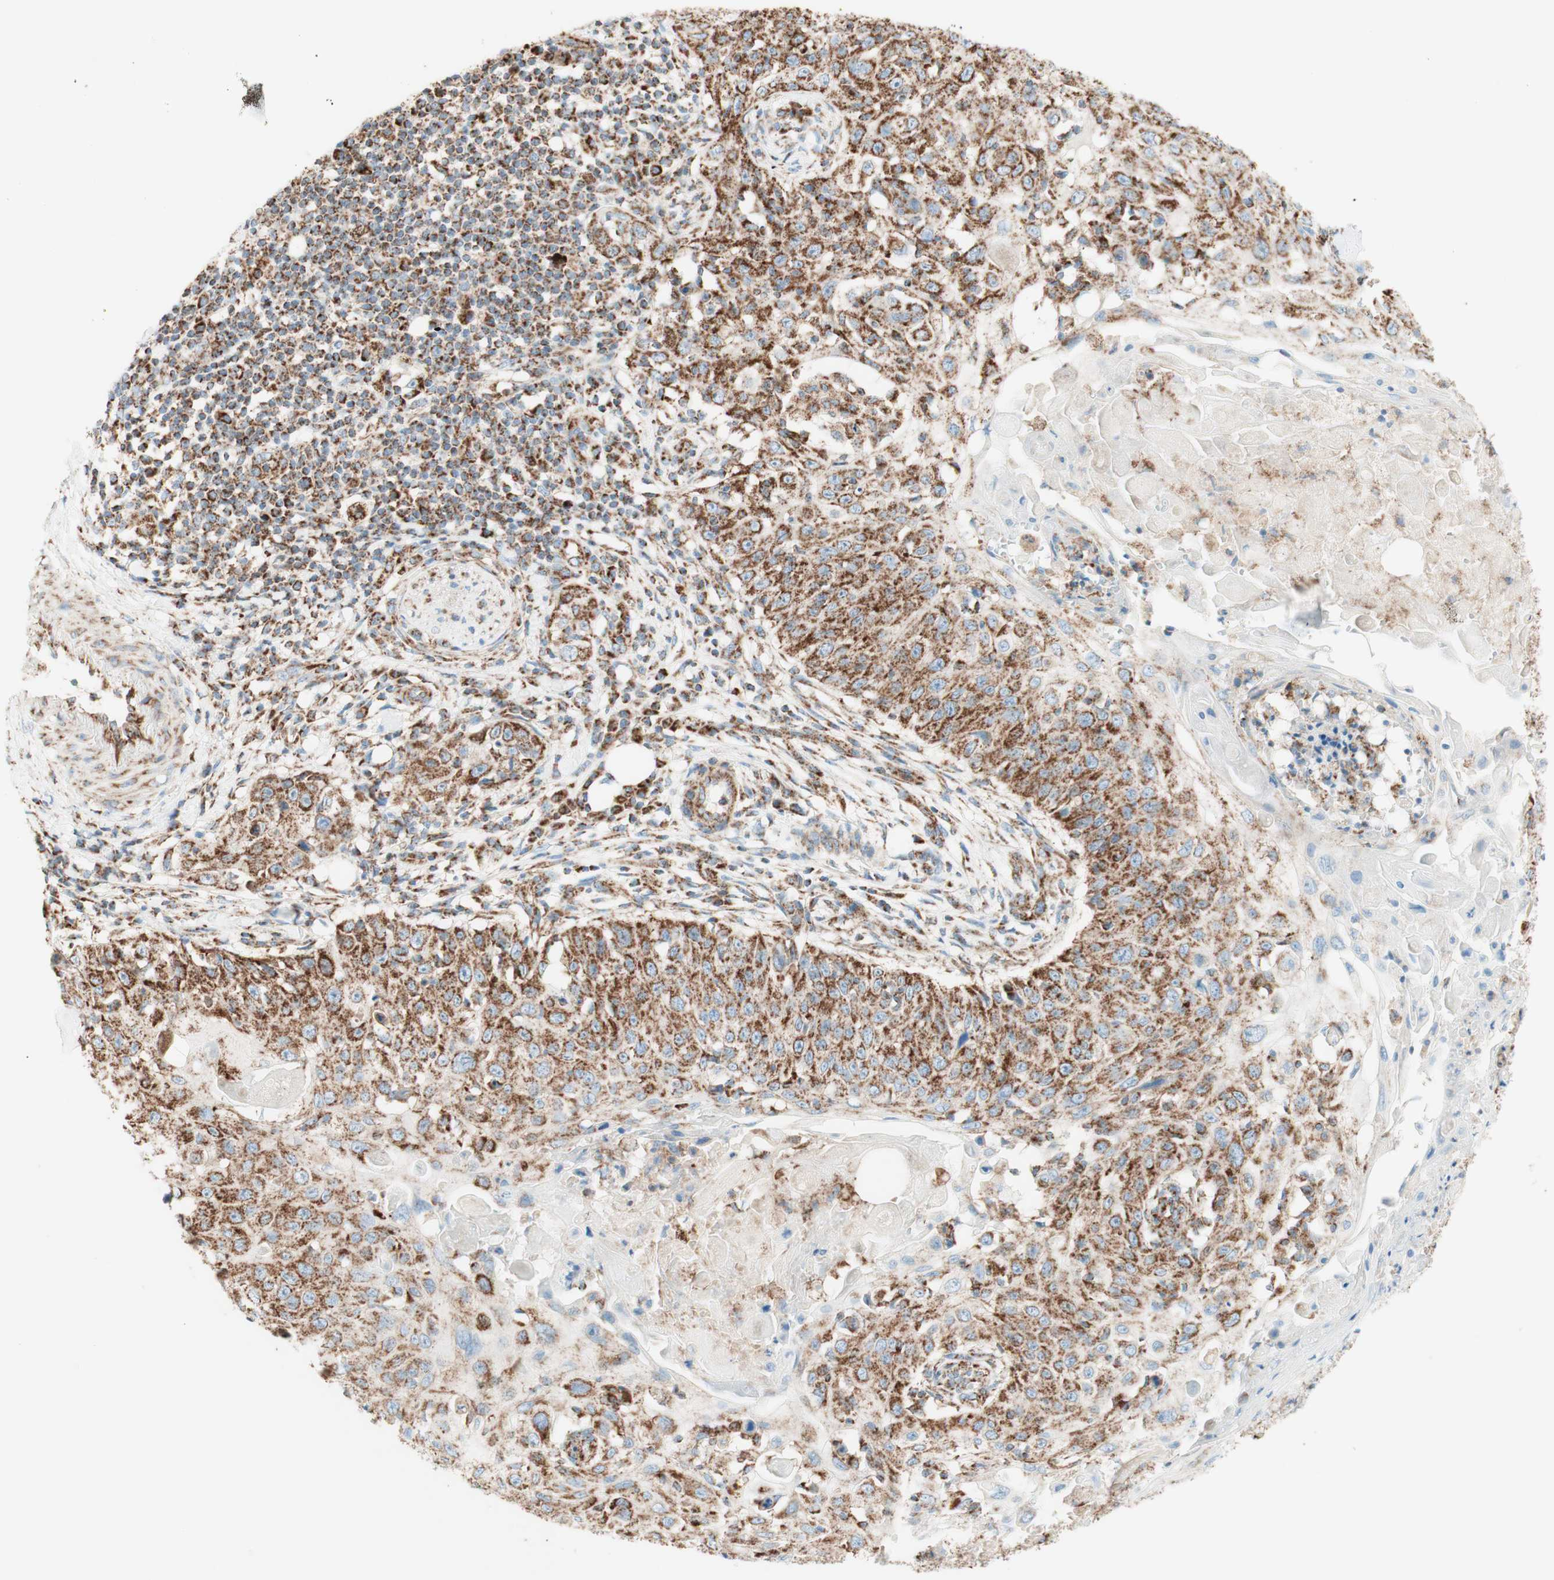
{"staining": {"intensity": "strong", "quantity": ">75%", "location": "cytoplasmic/membranous"}, "tissue": "skin cancer", "cell_type": "Tumor cells", "image_type": "cancer", "snomed": [{"axis": "morphology", "description": "Squamous cell carcinoma, NOS"}, {"axis": "topography", "description": "Skin"}], "caption": "Strong cytoplasmic/membranous positivity for a protein is identified in about >75% of tumor cells of skin cancer using immunohistochemistry (IHC).", "gene": "TOMM20", "patient": {"sex": "male", "age": 86}}